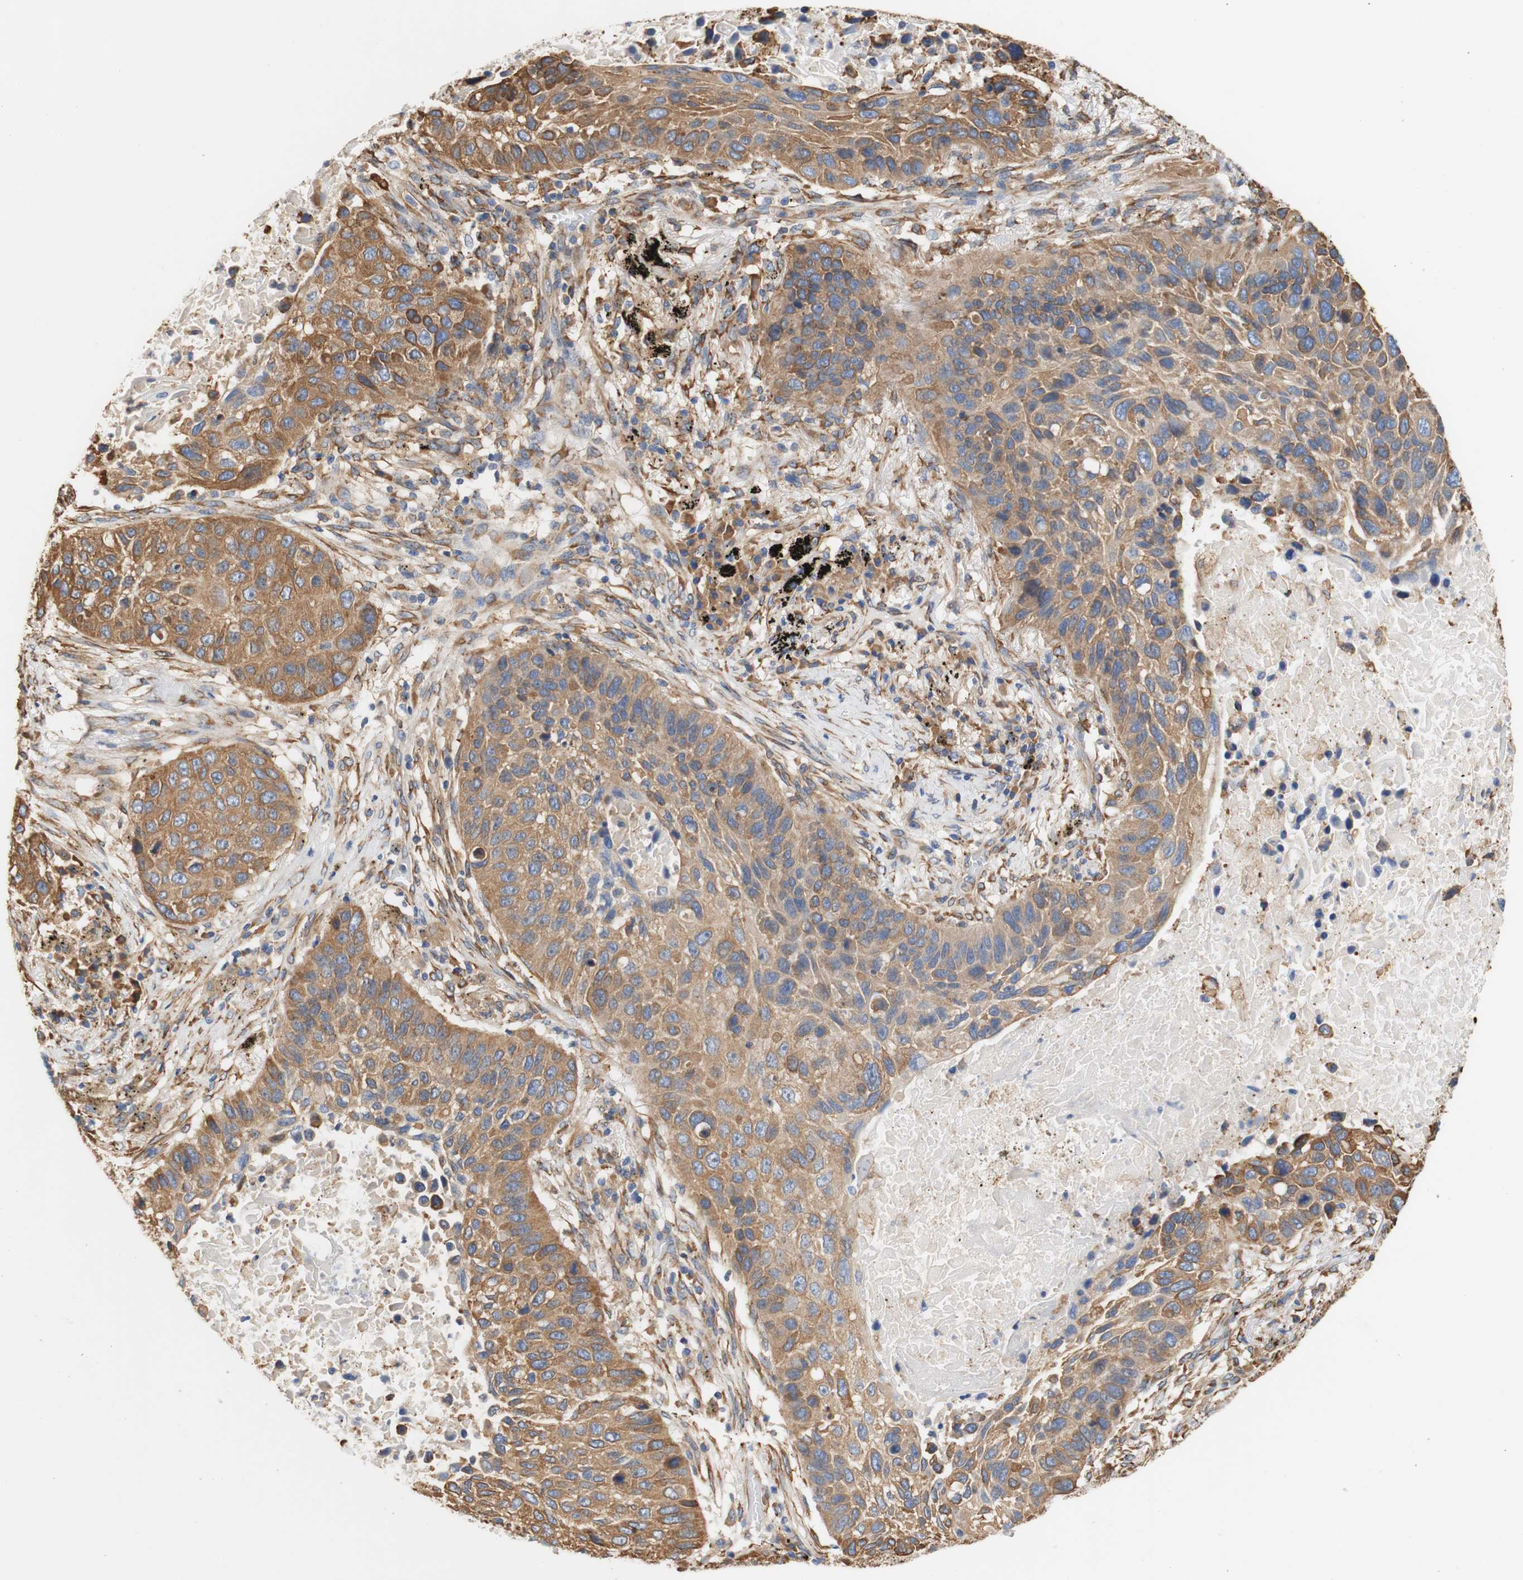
{"staining": {"intensity": "moderate", "quantity": ">75%", "location": "cytoplasmic/membranous"}, "tissue": "lung cancer", "cell_type": "Tumor cells", "image_type": "cancer", "snomed": [{"axis": "morphology", "description": "Squamous cell carcinoma, NOS"}, {"axis": "topography", "description": "Lung"}], "caption": "Brown immunohistochemical staining in lung cancer (squamous cell carcinoma) exhibits moderate cytoplasmic/membranous expression in about >75% of tumor cells.", "gene": "EIF2AK4", "patient": {"sex": "male", "age": 57}}